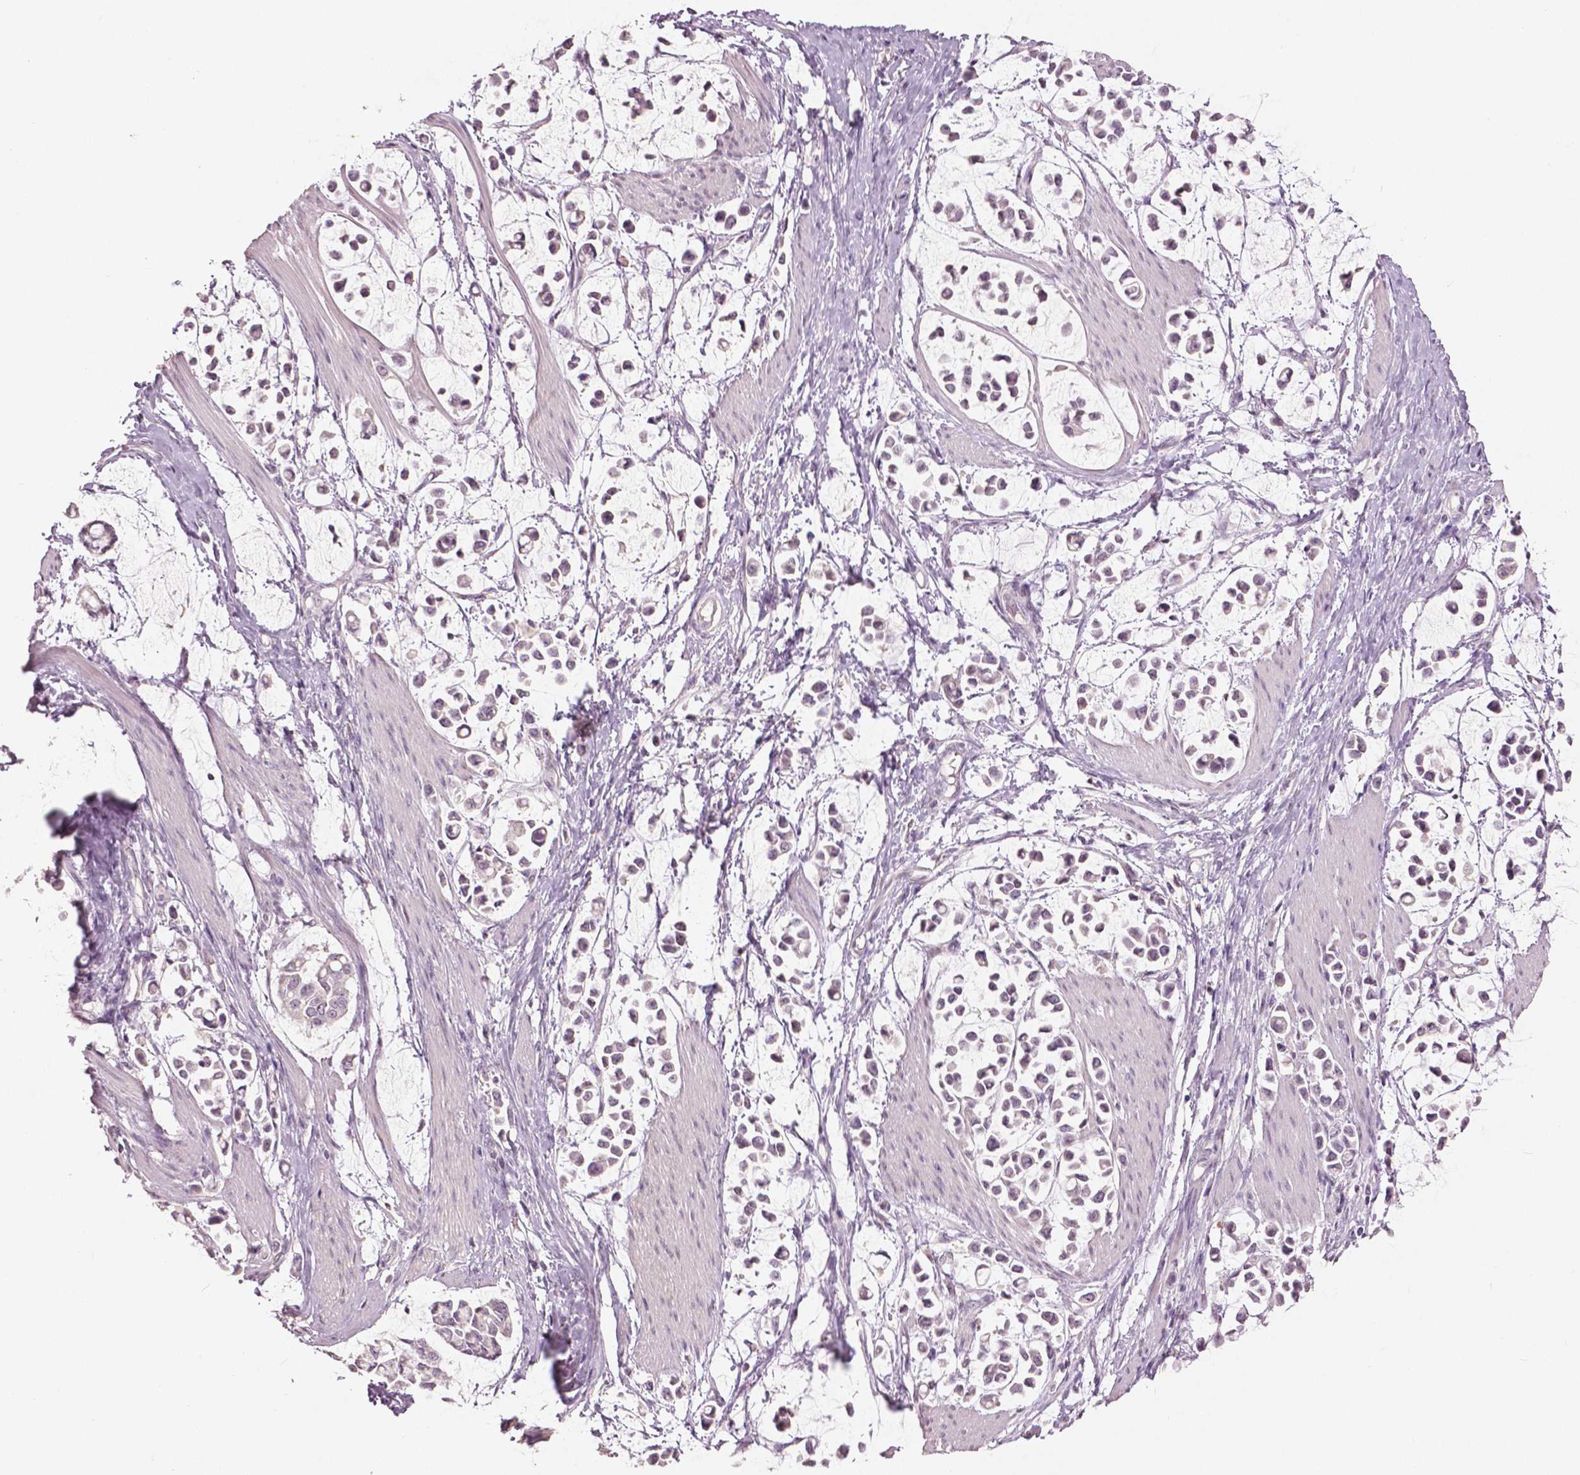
{"staining": {"intensity": "negative", "quantity": "none", "location": "none"}, "tissue": "stomach cancer", "cell_type": "Tumor cells", "image_type": "cancer", "snomed": [{"axis": "morphology", "description": "Adenocarcinoma, NOS"}, {"axis": "topography", "description": "Stomach"}], "caption": "Protein analysis of stomach cancer (adenocarcinoma) reveals no significant positivity in tumor cells.", "gene": "NANOG", "patient": {"sex": "male", "age": 82}}